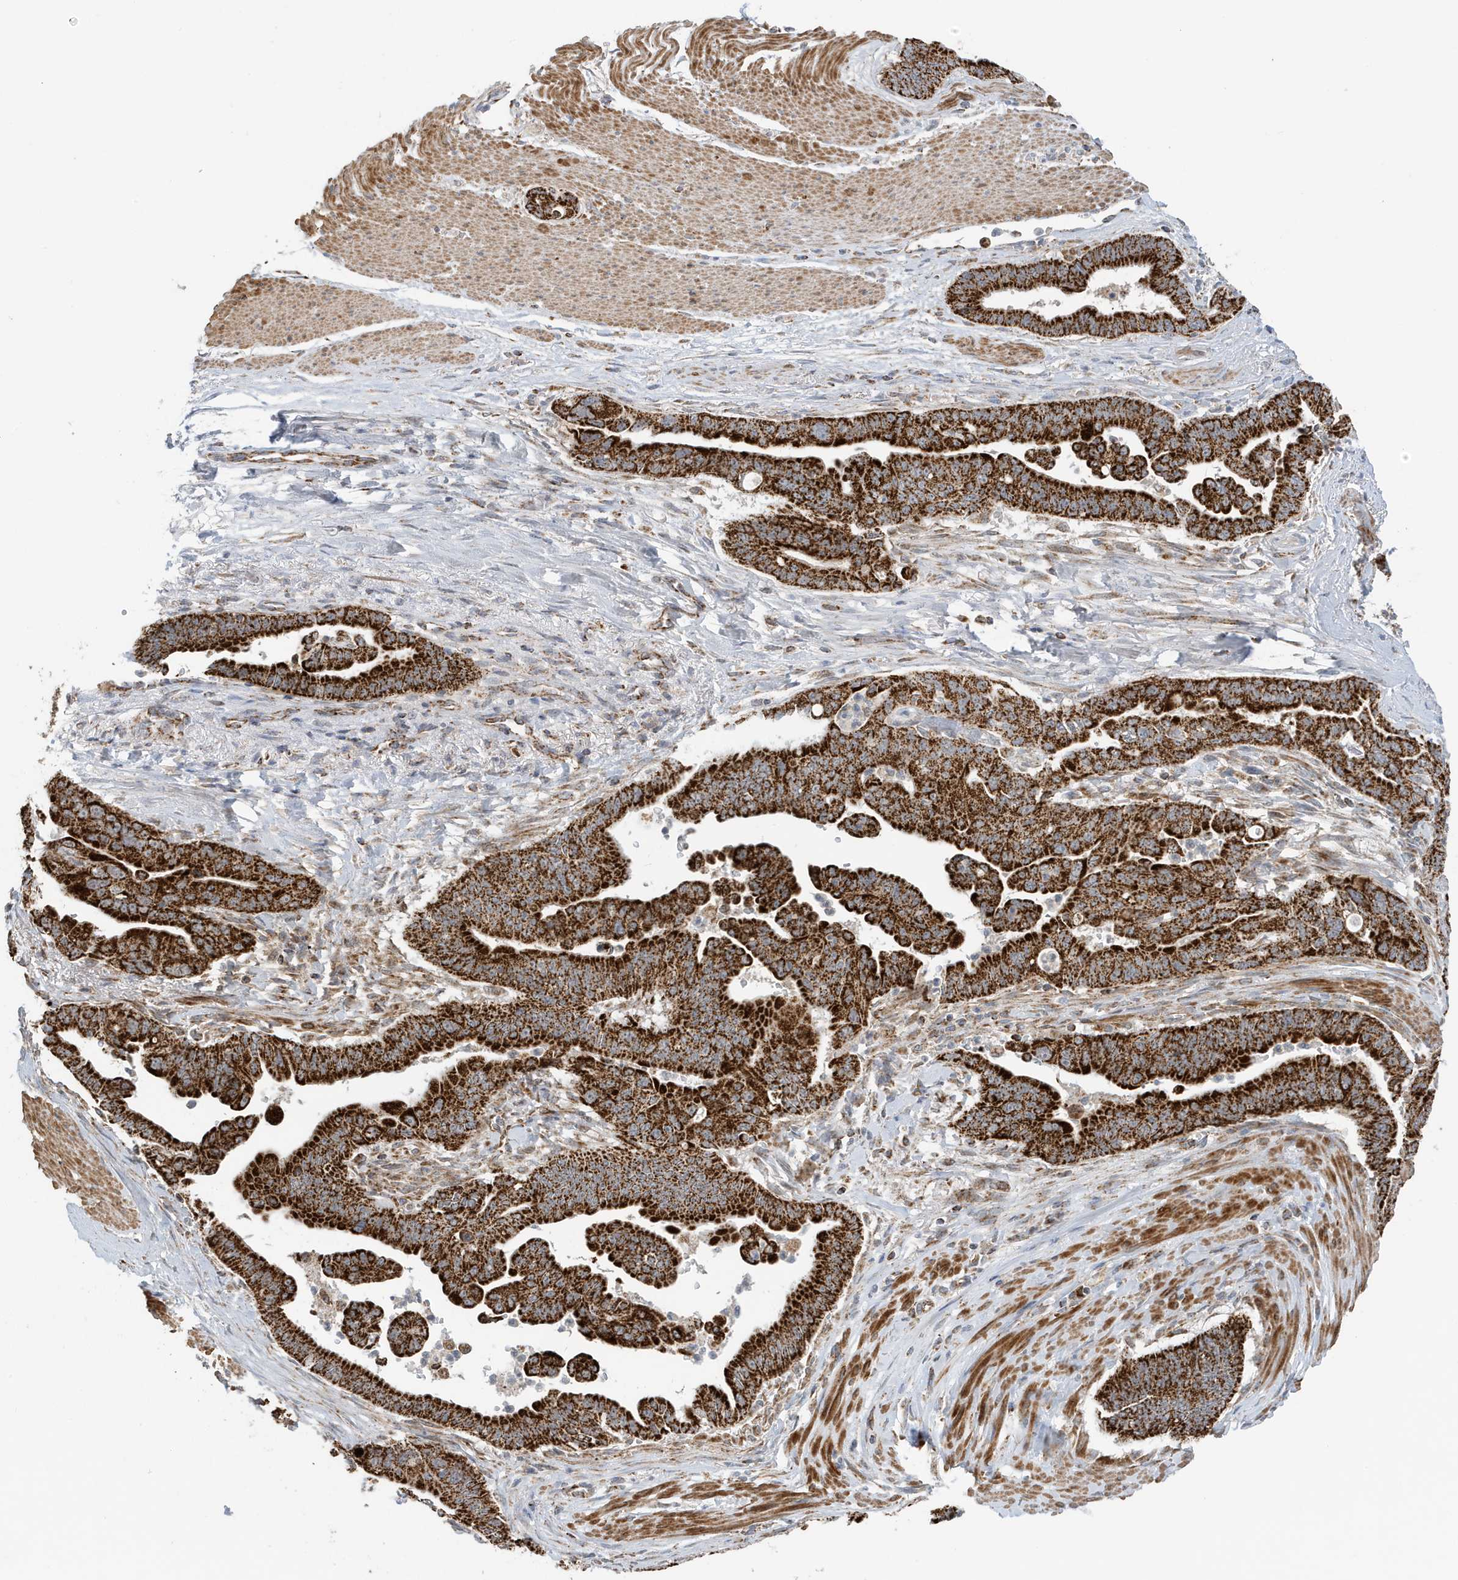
{"staining": {"intensity": "strong", "quantity": ">75%", "location": "cytoplasmic/membranous"}, "tissue": "pancreatic cancer", "cell_type": "Tumor cells", "image_type": "cancer", "snomed": [{"axis": "morphology", "description": "Adenocarcinoma, NOS"}, {"axis": "topography", "description": "Pancreas"}], "caption": "Human pancreatic cancer stained with a brown dye displays strong cytoplasmic/membranous positive positivity in approximately >75% of tumor cells.", "gene": "MAN1A1", "patient": {"sex": "male", "age": 70}}